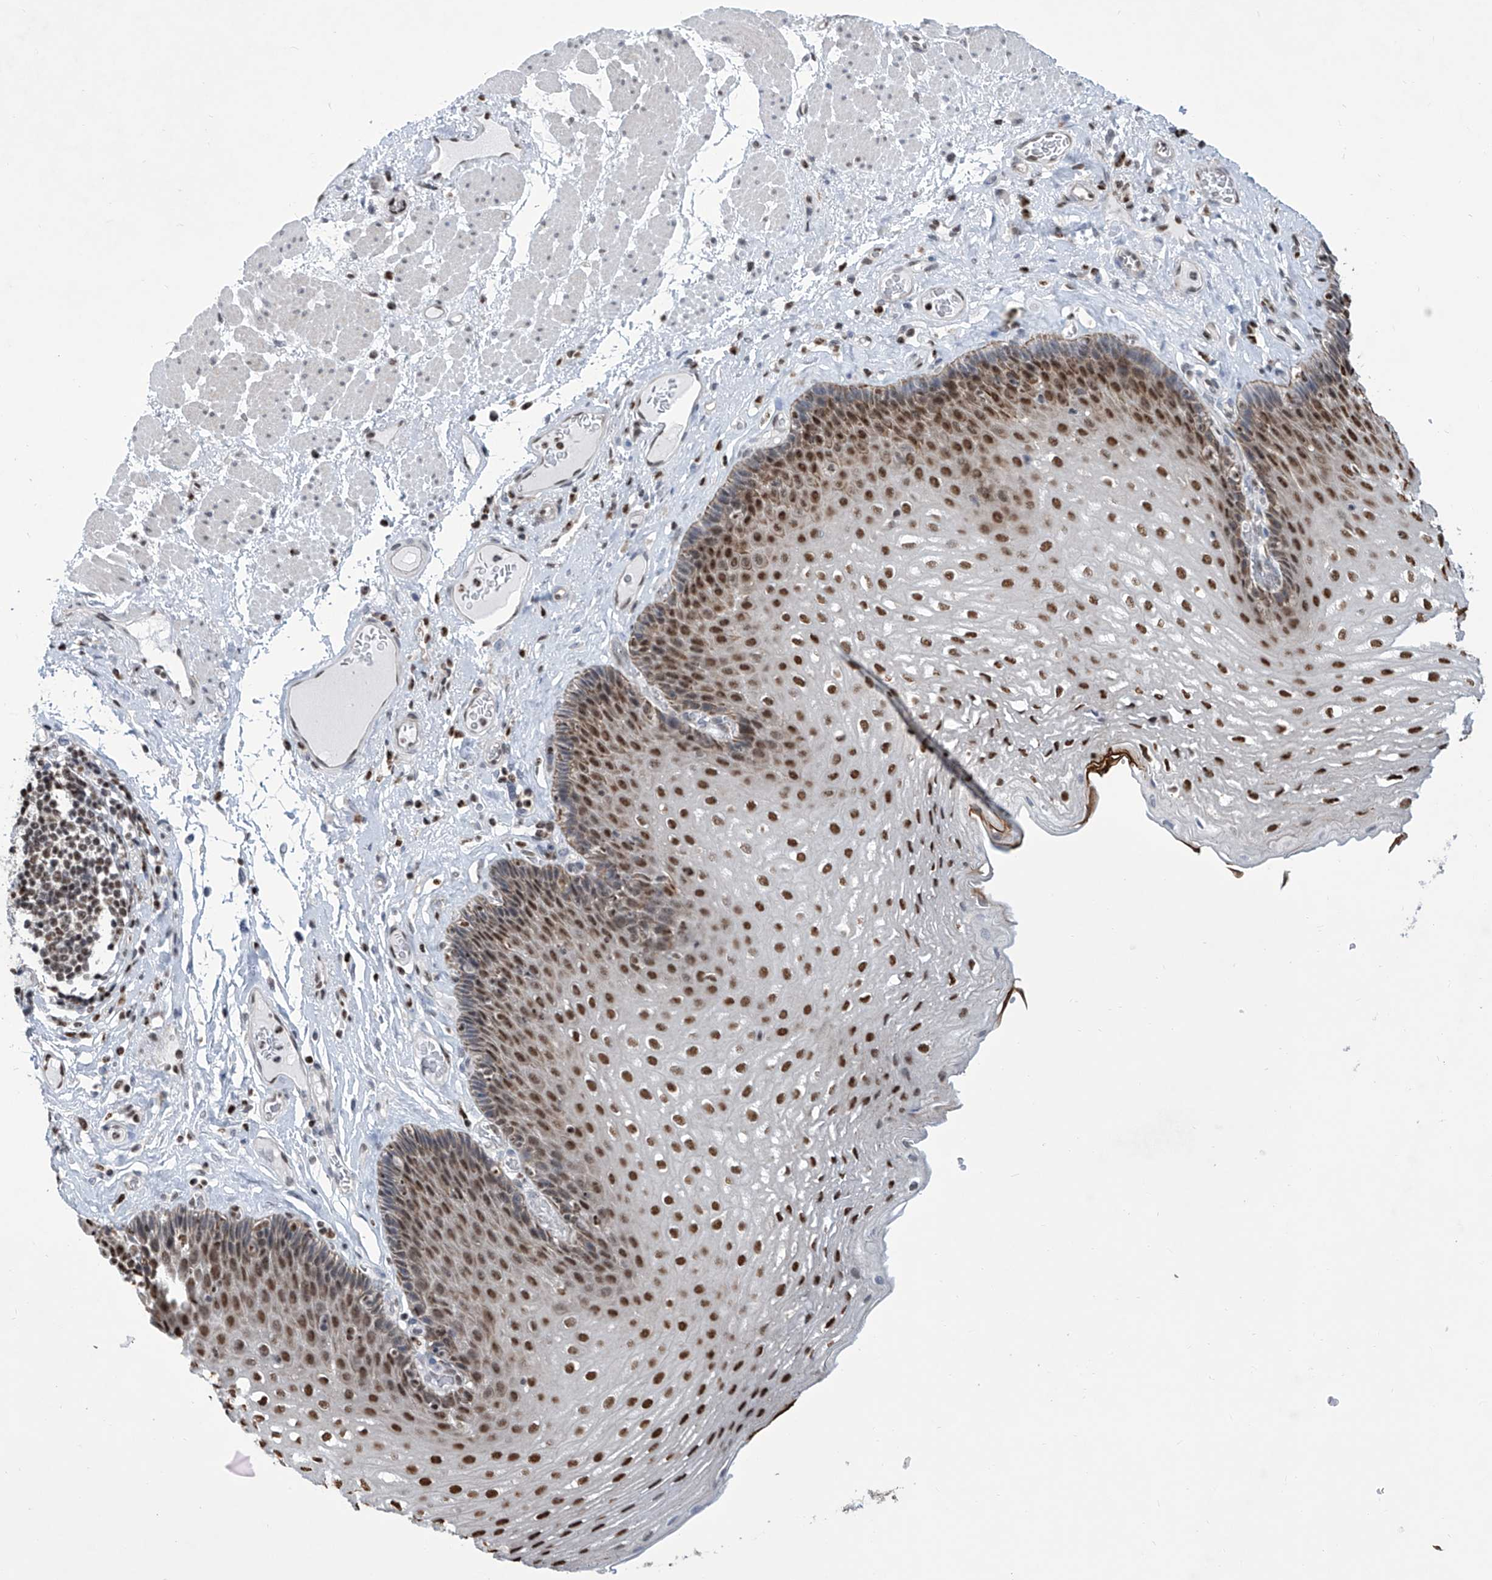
{"staining": {"intensity": "strong", "quantity": ">75%", "location": "nuclear"}, "tissue": "esophagus", "cell_type": "Squamous epithelial cells", "image_type": "normal", "snomed": [{"axis": "morphology", "description": "Normal tissue, NOS"}, {"axis": "topography", "description": "Esophagus"}], "caption": "Immunohistochemistry (IHC) (DAB) staining of normal human esophagus demonstrates strong nuclear protein positivity in about >75% of squamous epithelial cells. (DAB IHC, brown staining for protein, blue staining for nuclei).", "gene": "SREBF2", "patient": {"sex": "female", "age": 66}}